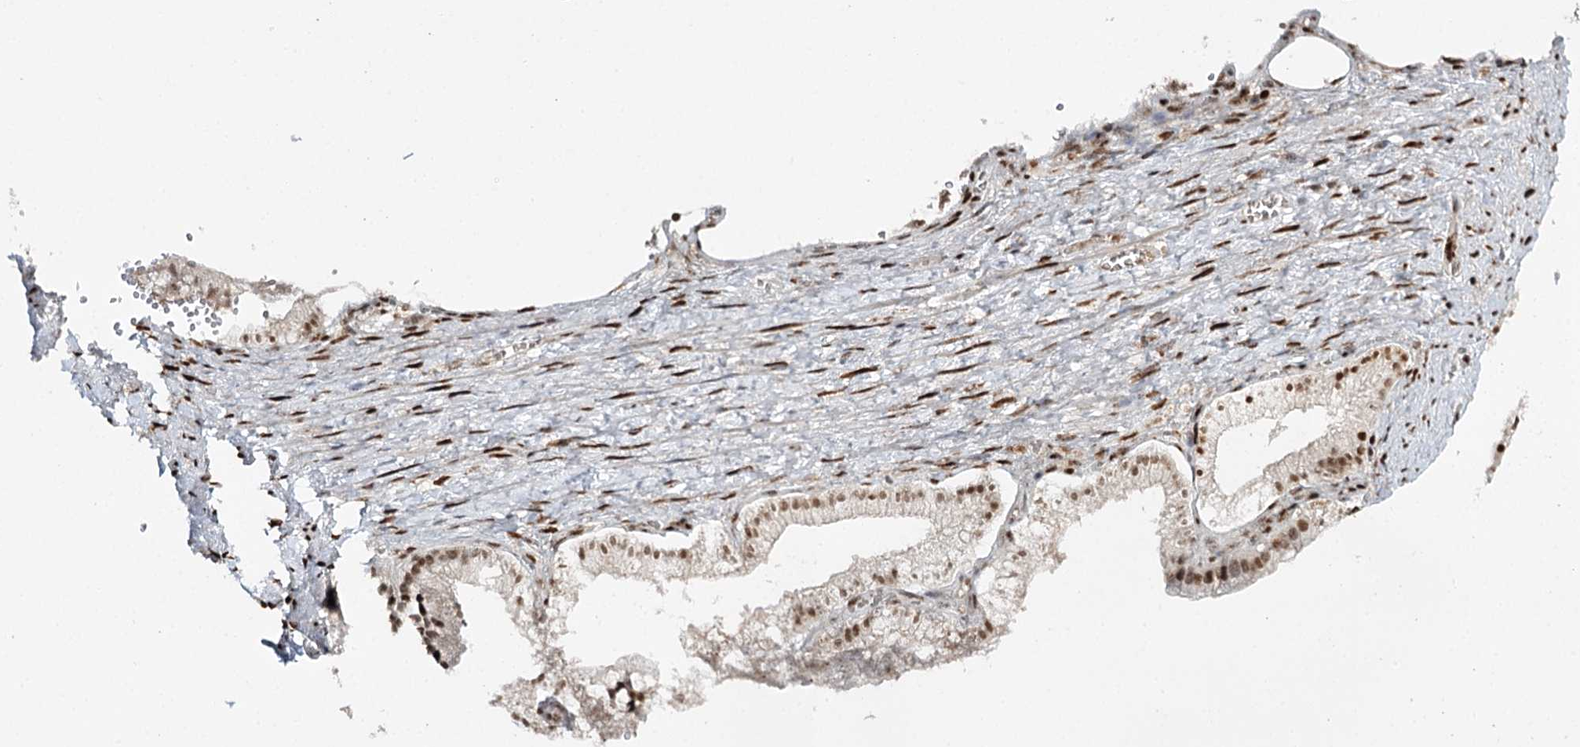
{"staining": {"intensity": "strong", "quantity": ">75%", "location": "nuclear"}, "tissue": "adipose tissue", "cell_type": "Adipocytes", "image_type": "normal", "snomed": [{"axis": "morphology", "description": "Normal tissue, NOS"}, {"axis": "topography", "description": "Gallbladder"}, {"axis": "topography", "description": "Peripheral nerve tissue"}], "caption": "Adipose tissue stained with a brown dye displays strong nuclear positive staining in about >75% of adipocytes.", "gene": "RPS27A", "patient": {"sex": "male", "age": 38}}